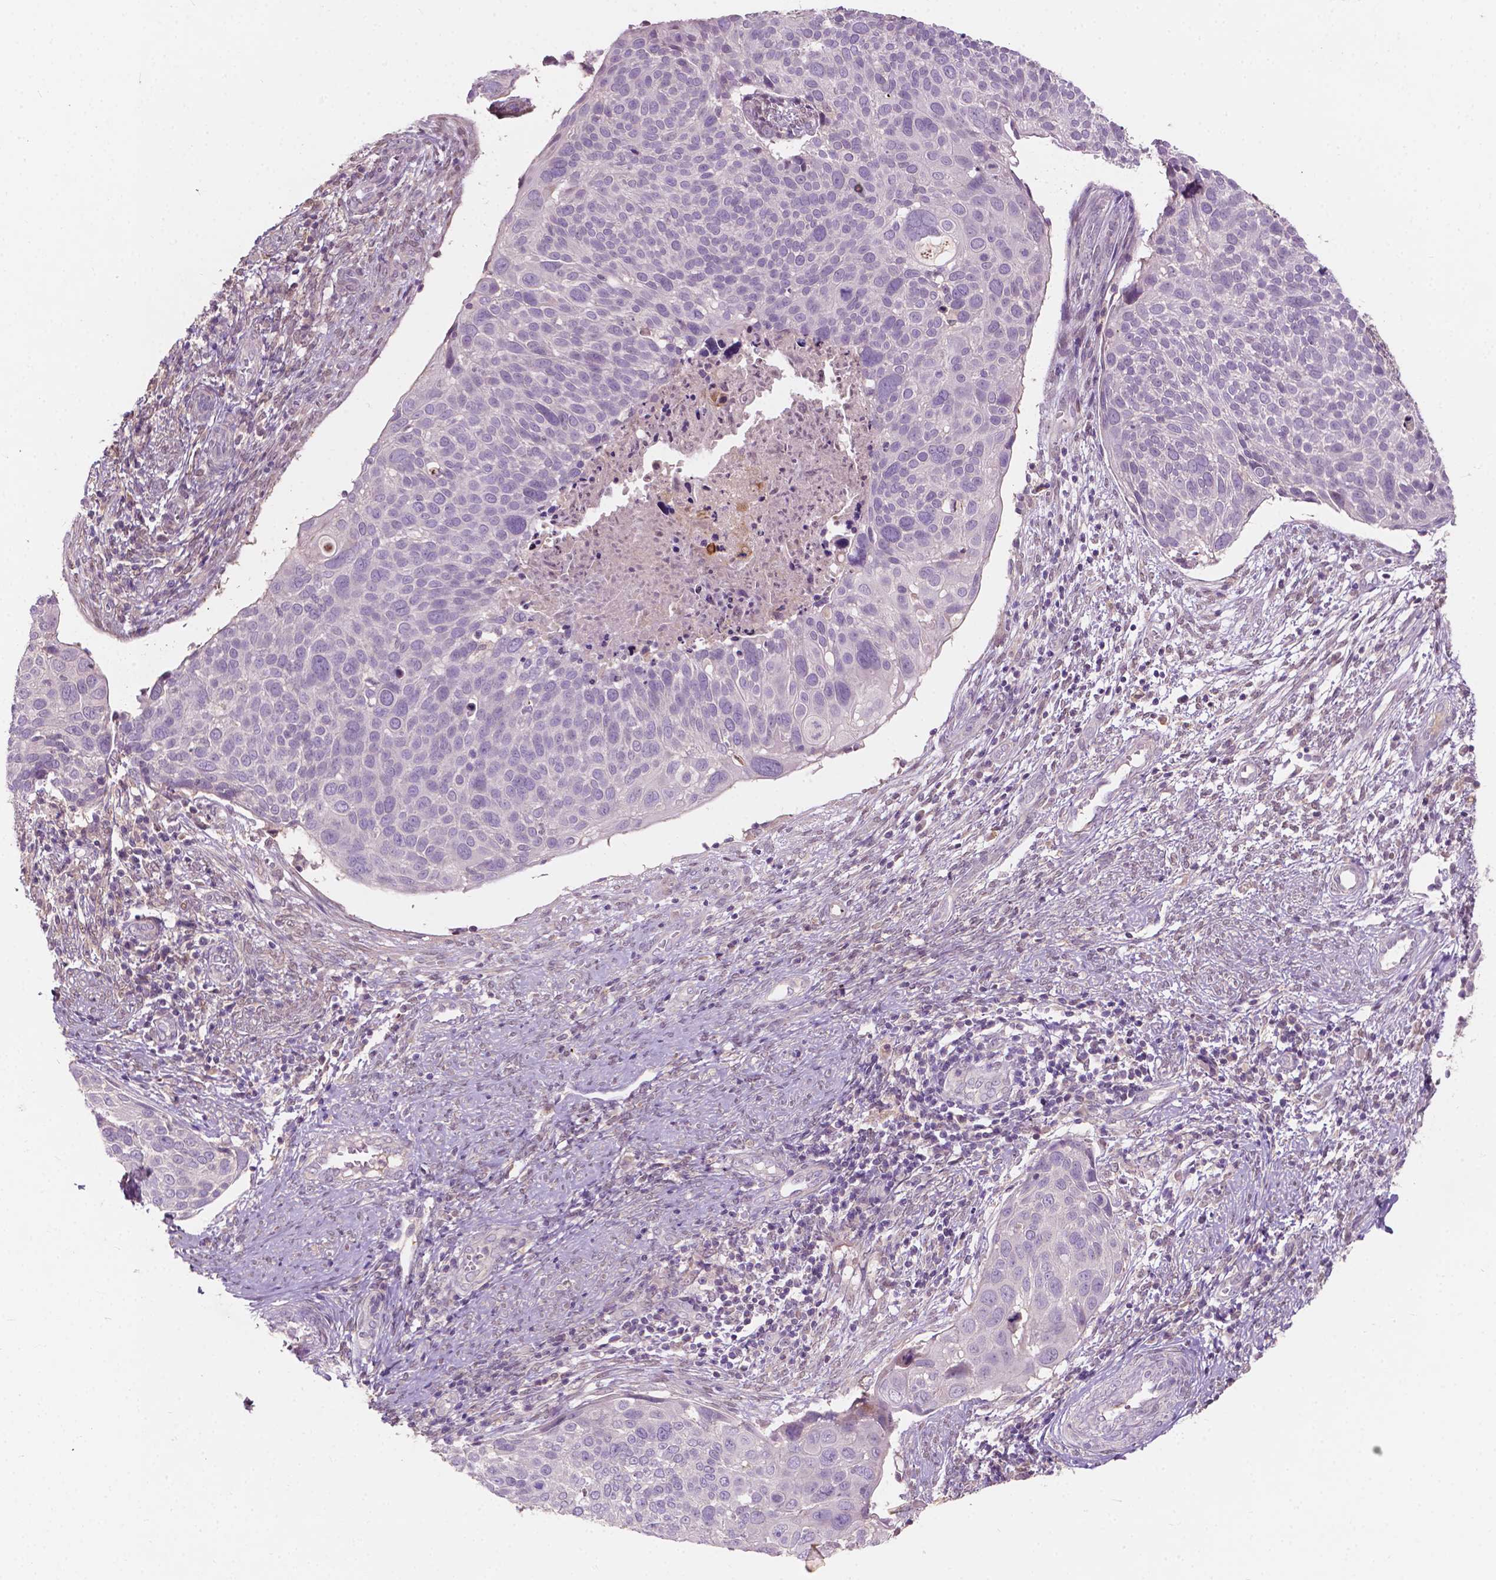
{"staining": {"intensity": "negative", "quantity": "none", "location": "none"}, "tissue": "cervical cancer", "cell_type": "Tumor cells", "image_type": "cancer", "snomed": [{"axis": "morphology", "description": "Squamous cell carcinoma, NOS"}, {"axis": "topography", "description": "Cervix"}], "caption": "High magnification brightfield microscopy of cervical cancer stained with DAB (brown) and counterstained with hematoxylin (blue): tumor cells show no significant expression.", "gene": "GPR37", "patient": {"sex": "female", "age": 39}}